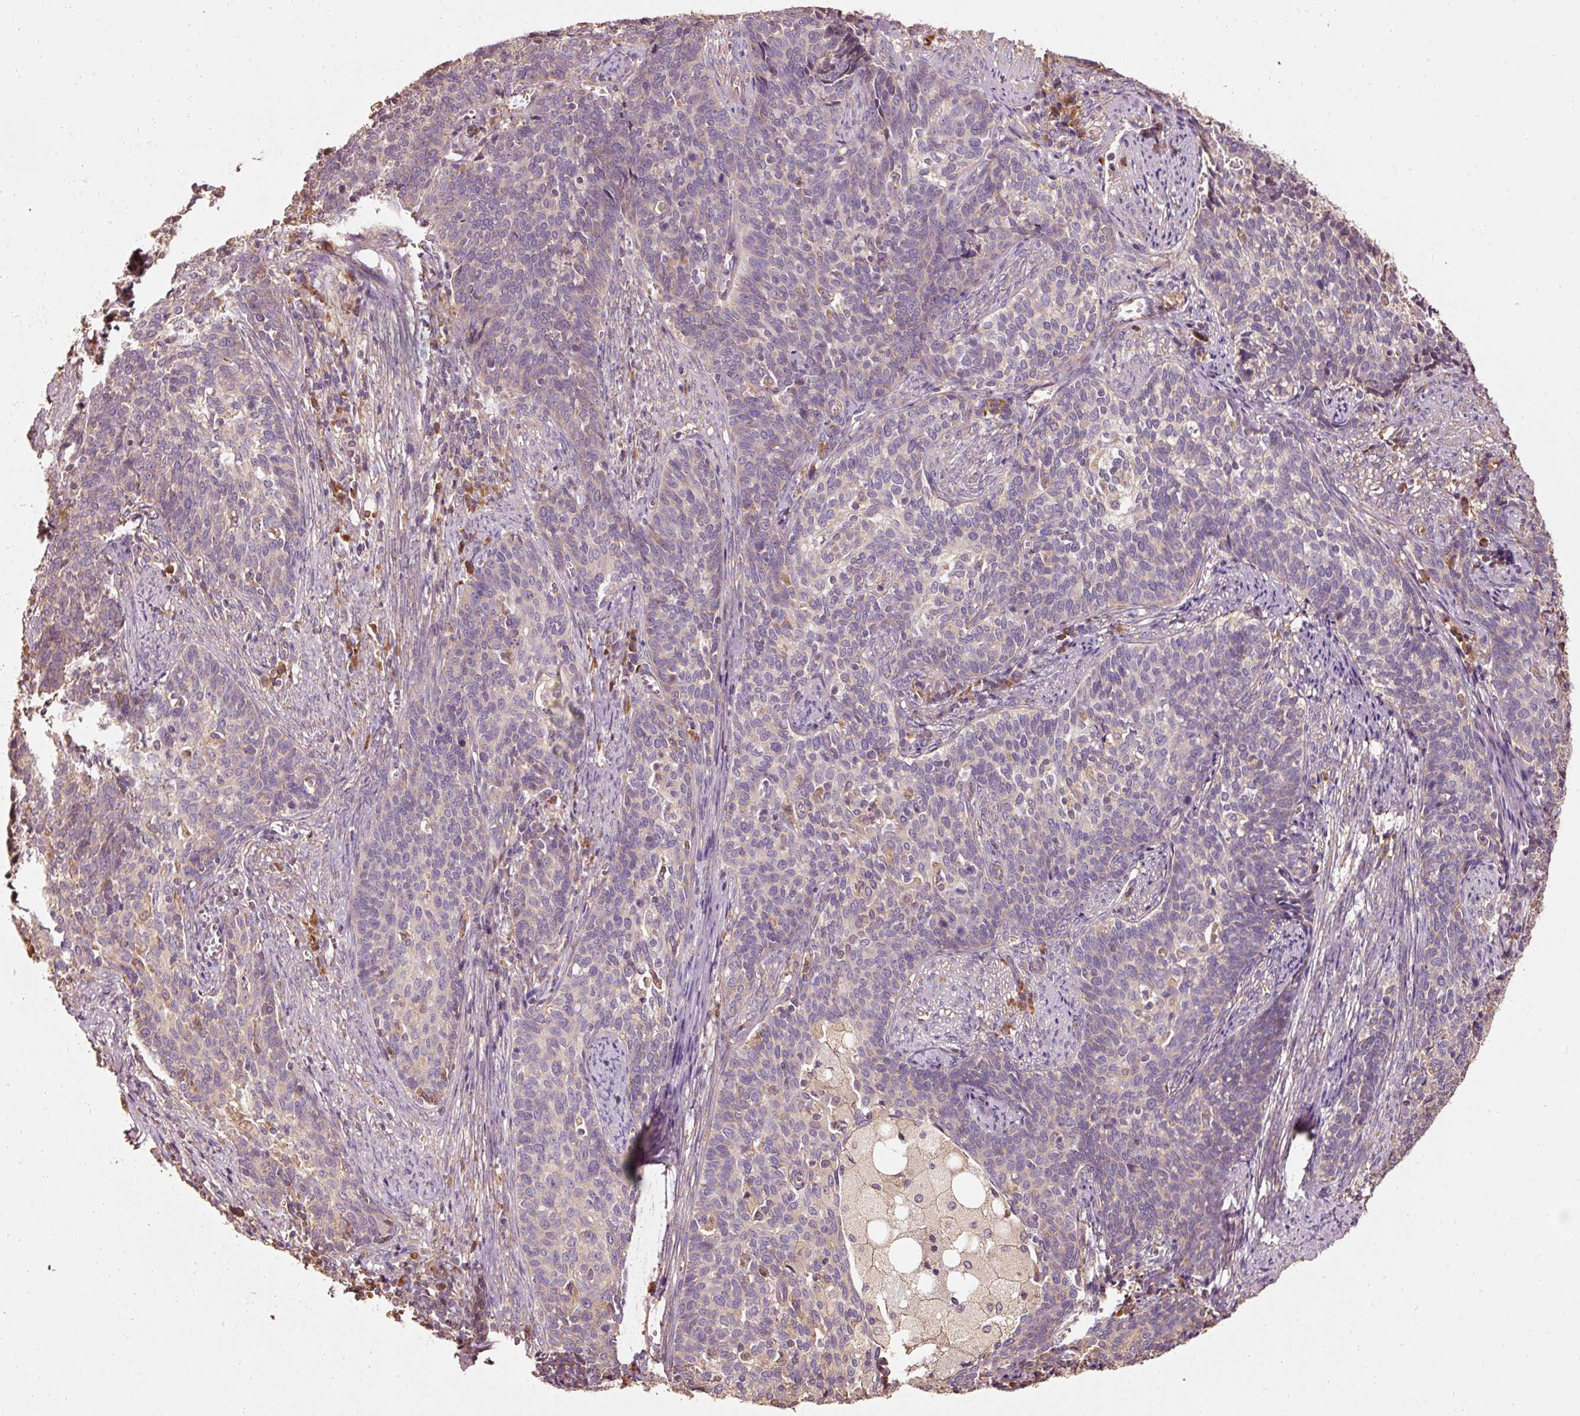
{"staining": {"intensity": "negative", "quantity": "none", "location": "none"}, "tissue": "cervical cancer", "cell_type": "Tumor cells", "image_type": "cancer", "snomed": [{"axis": "morphology", "description": "Squamous cell carcinoma, NOS"}, {"axis": "topography", "description": "Cervix"}], "caption": "A photomicrograph of cervical cancer stained for a protein exhibits no brown staining in tumor cells.", "gene": "EFHC1", "patient": {"sex": "female", "age": 39}}